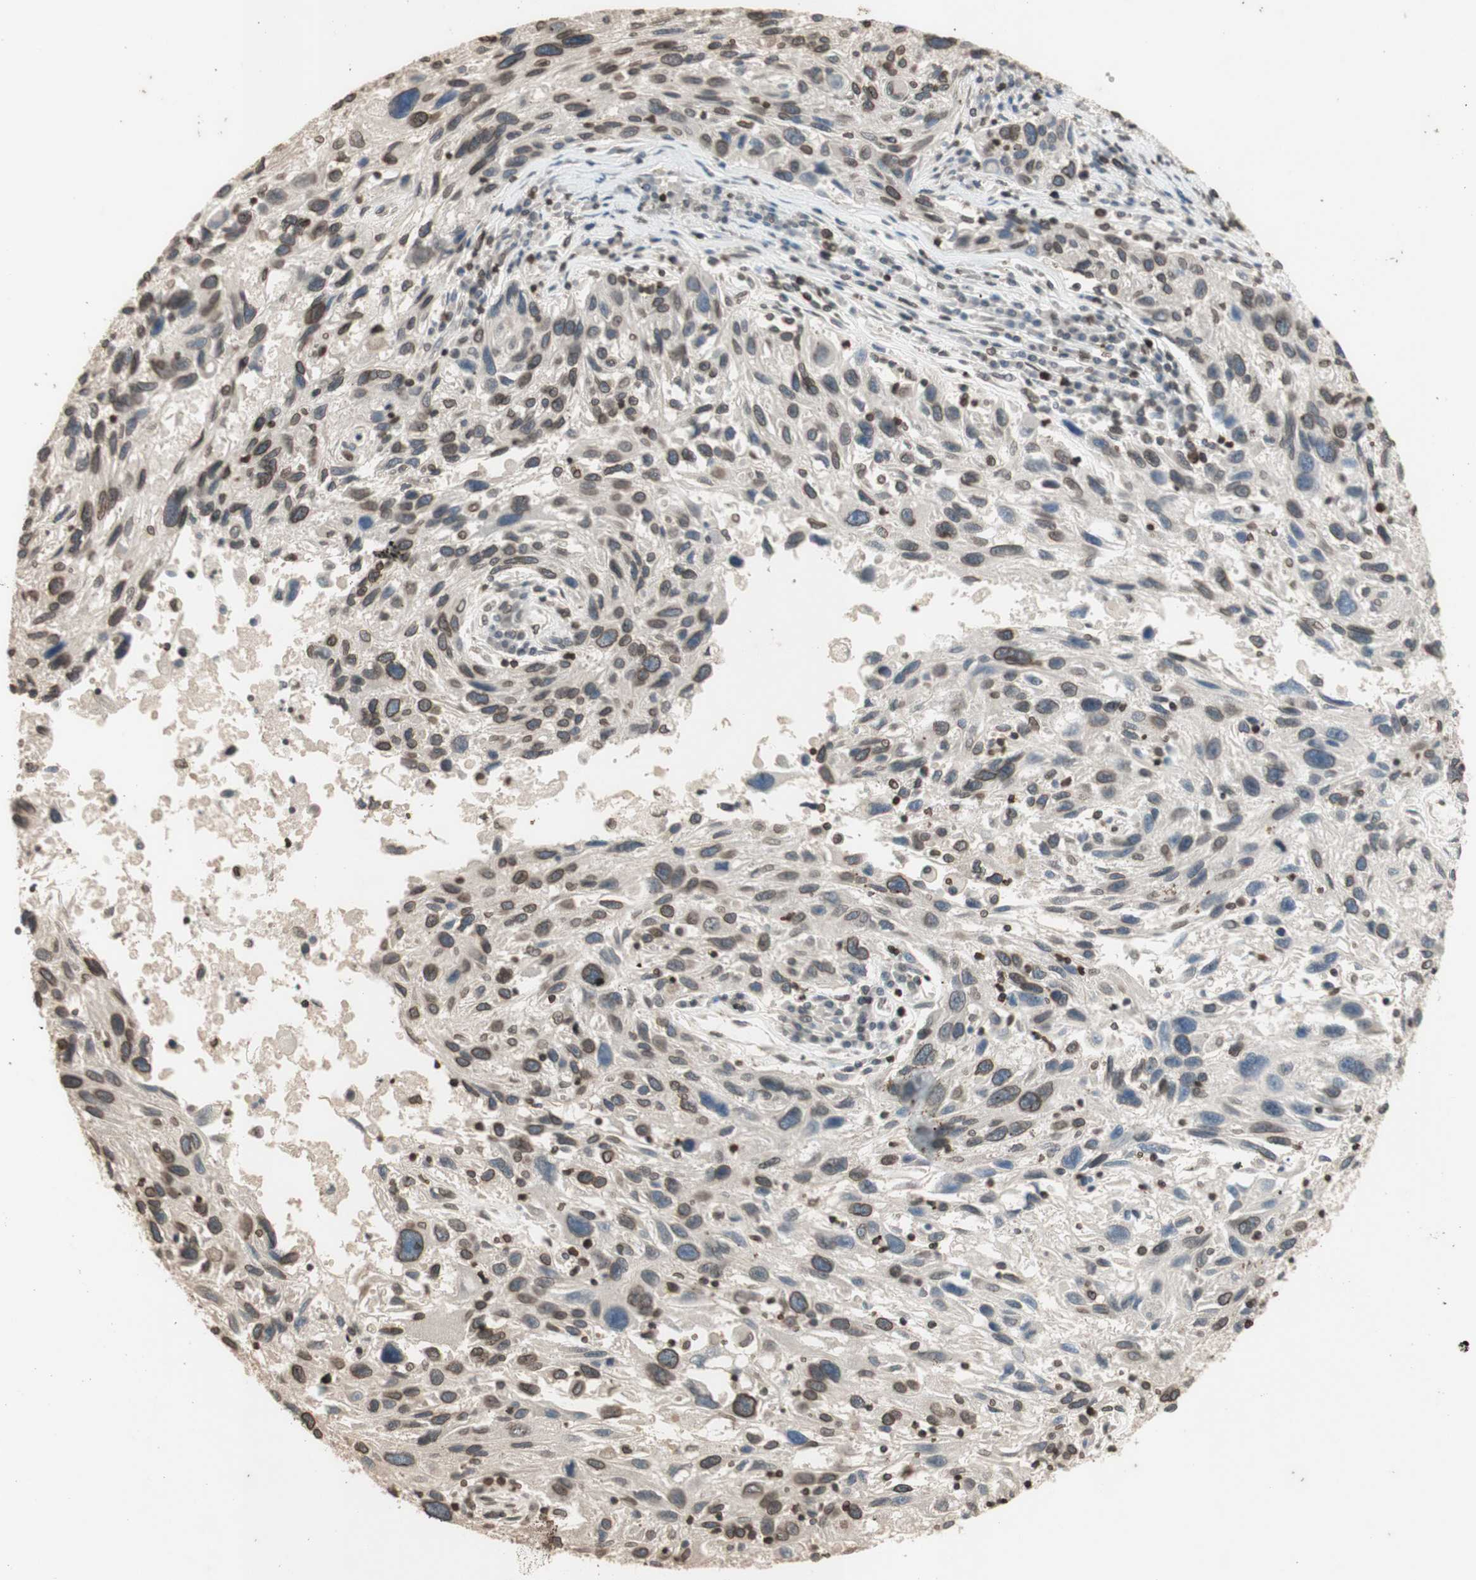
{"staining": {"intensity": "moderate", "quantity": "25%-75%", "location": "cytoplasmic/membranous,nuclear"}, "tissue": "melanoma", "cell_type": "Tumor cells", "image_type": "cancer", "snomed": [{"axis": "morphology", "description": "Malignant melanoma, NOS"}, {"axis": "topography", "description": "Skin"}], "caption": "Human malignant melanoma stained for a protein (brown) reveals moderate cytoplasmic/membranous and nuclear positive positivity in approximately 25%-75% of tumor cells.", "gene": "TMPO", "patient": {"sex": "male", "age": 53}}